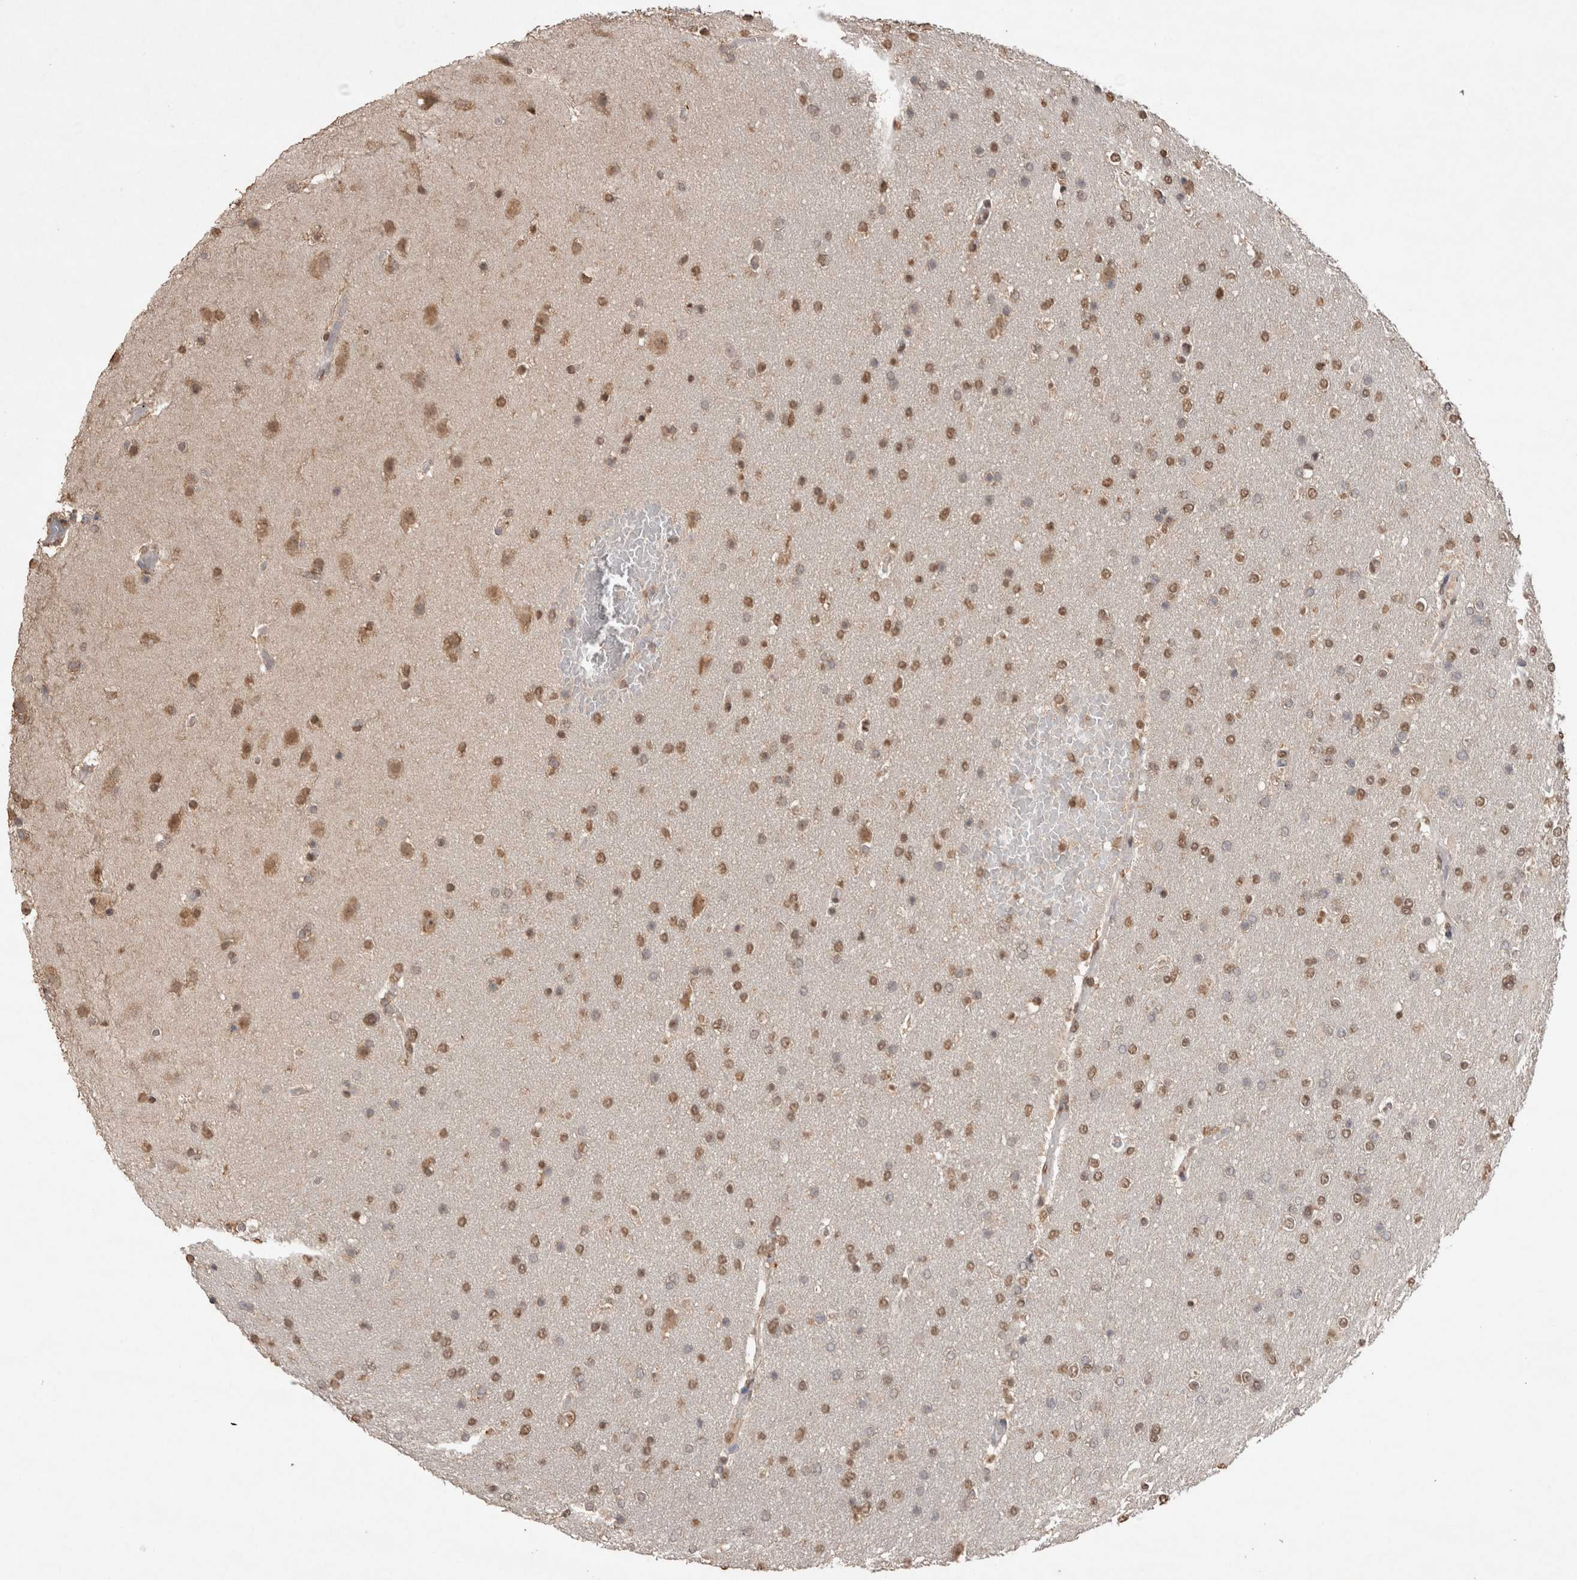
{"staining": {"intensity": "moderate", "quantity": ">75%", "location": "nuclear"}, "tissue": "glioma", "cell_type": "Tumor cells", "image_type": "cancer", "snomed": [{"axis": "morphology", "description": "Glioma, malignant, High grade"}, {"axis": "topography", "description": "Cerebral cortex"}], "caption": "Human malignant glioma (high-grade) stained with a protein marker shows moderate staining in tumor cells.", "gene": "MLX", "patient": {"sex": "female", "age": 36}}